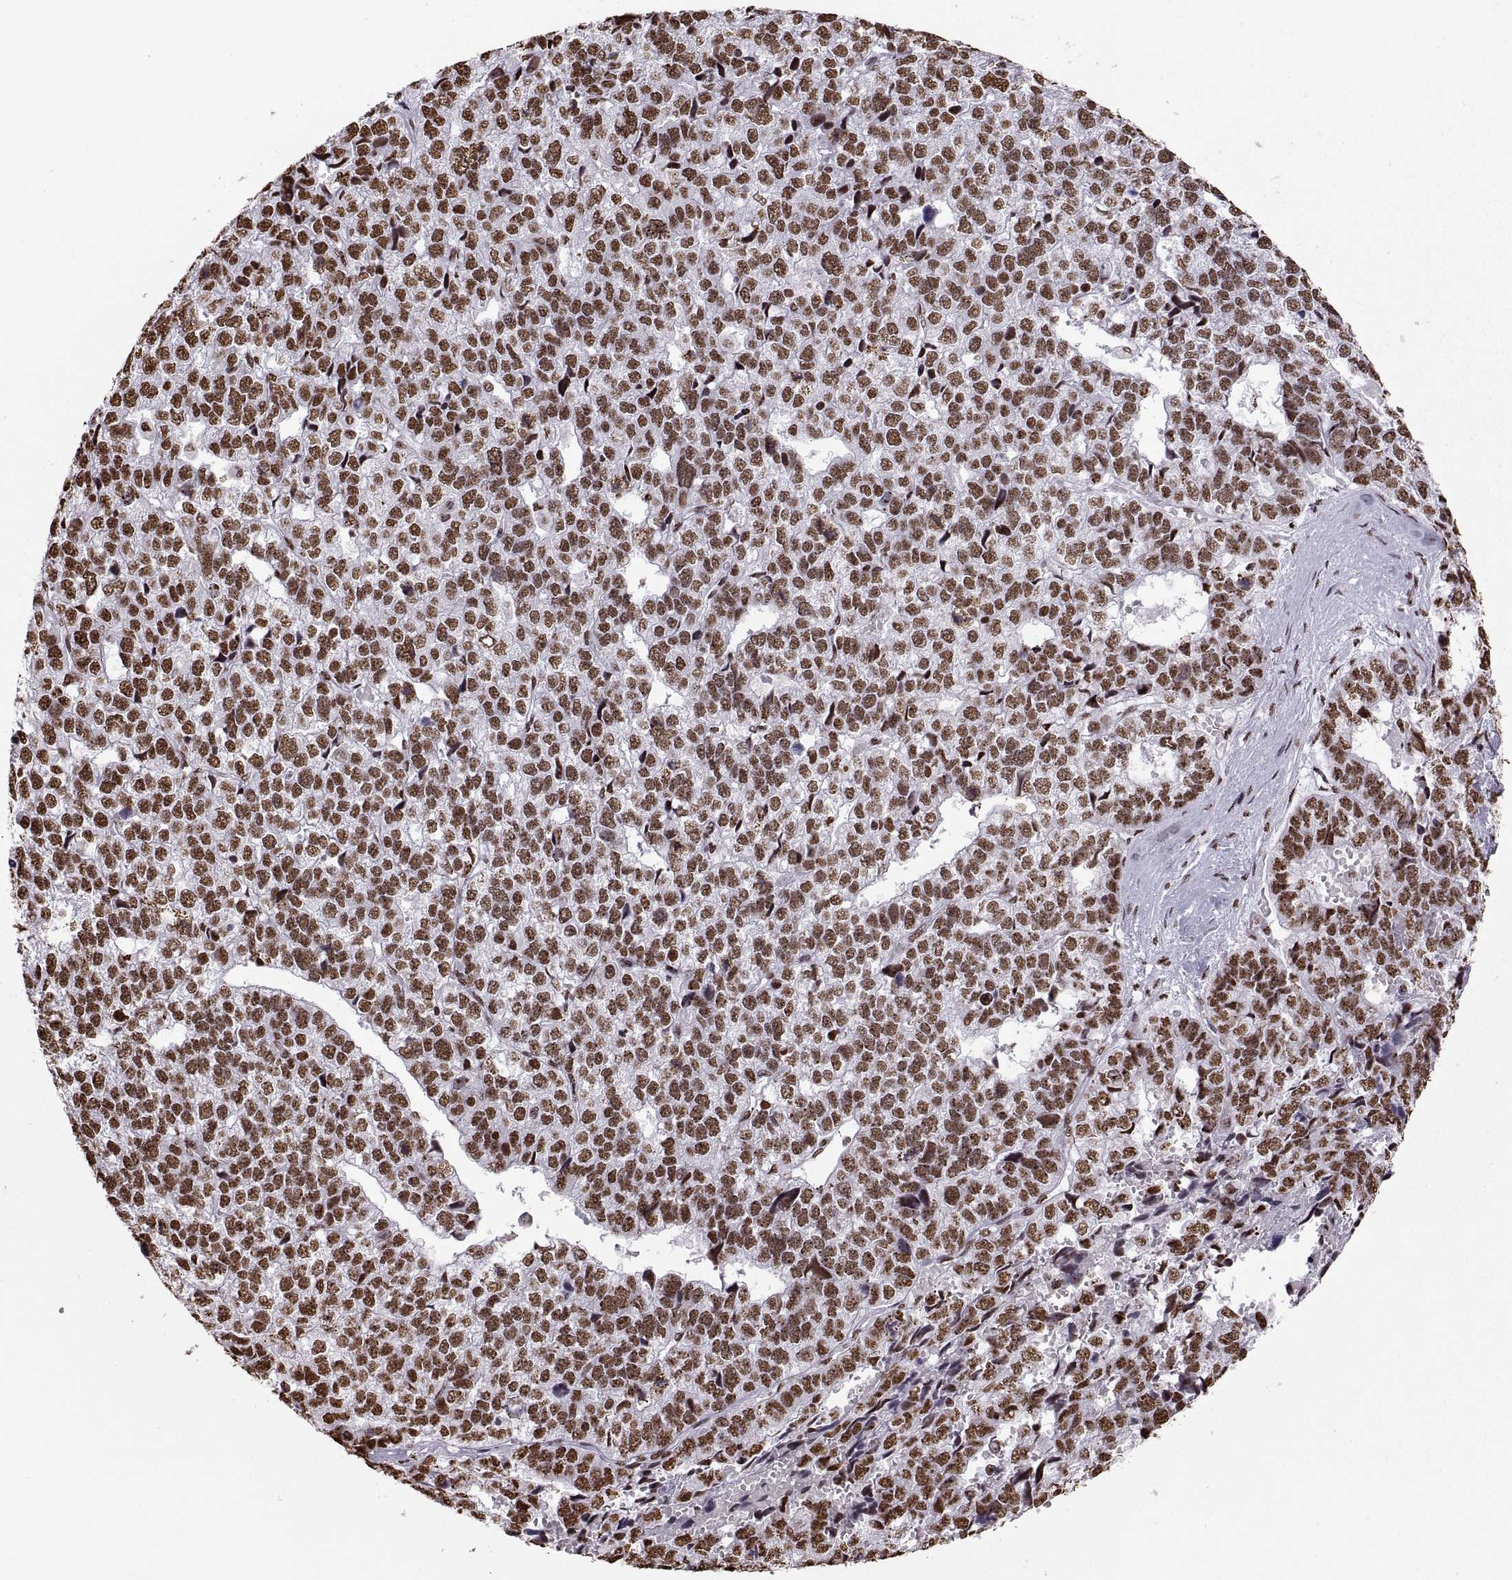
{"staining": {"intensity": "strong", "quantity": "25%-75%", "location": "nuclear"}, "tissue": "stomach cancer", "cell_type": "Tumor cells", "image_type": "cancer", "snomed": [{"axis": "morphology", "description": "Adenocarcinoma, NOS"}, {"axis": "topography", "description": "Stomach"}], "caption": "Human stomach cancer stained with a brown dye displays strong nuclear positive positivity in about 25%-75% of tumor cells.", "gene": "SNAI1", "patient": {"sex": "male", "age": 69}}